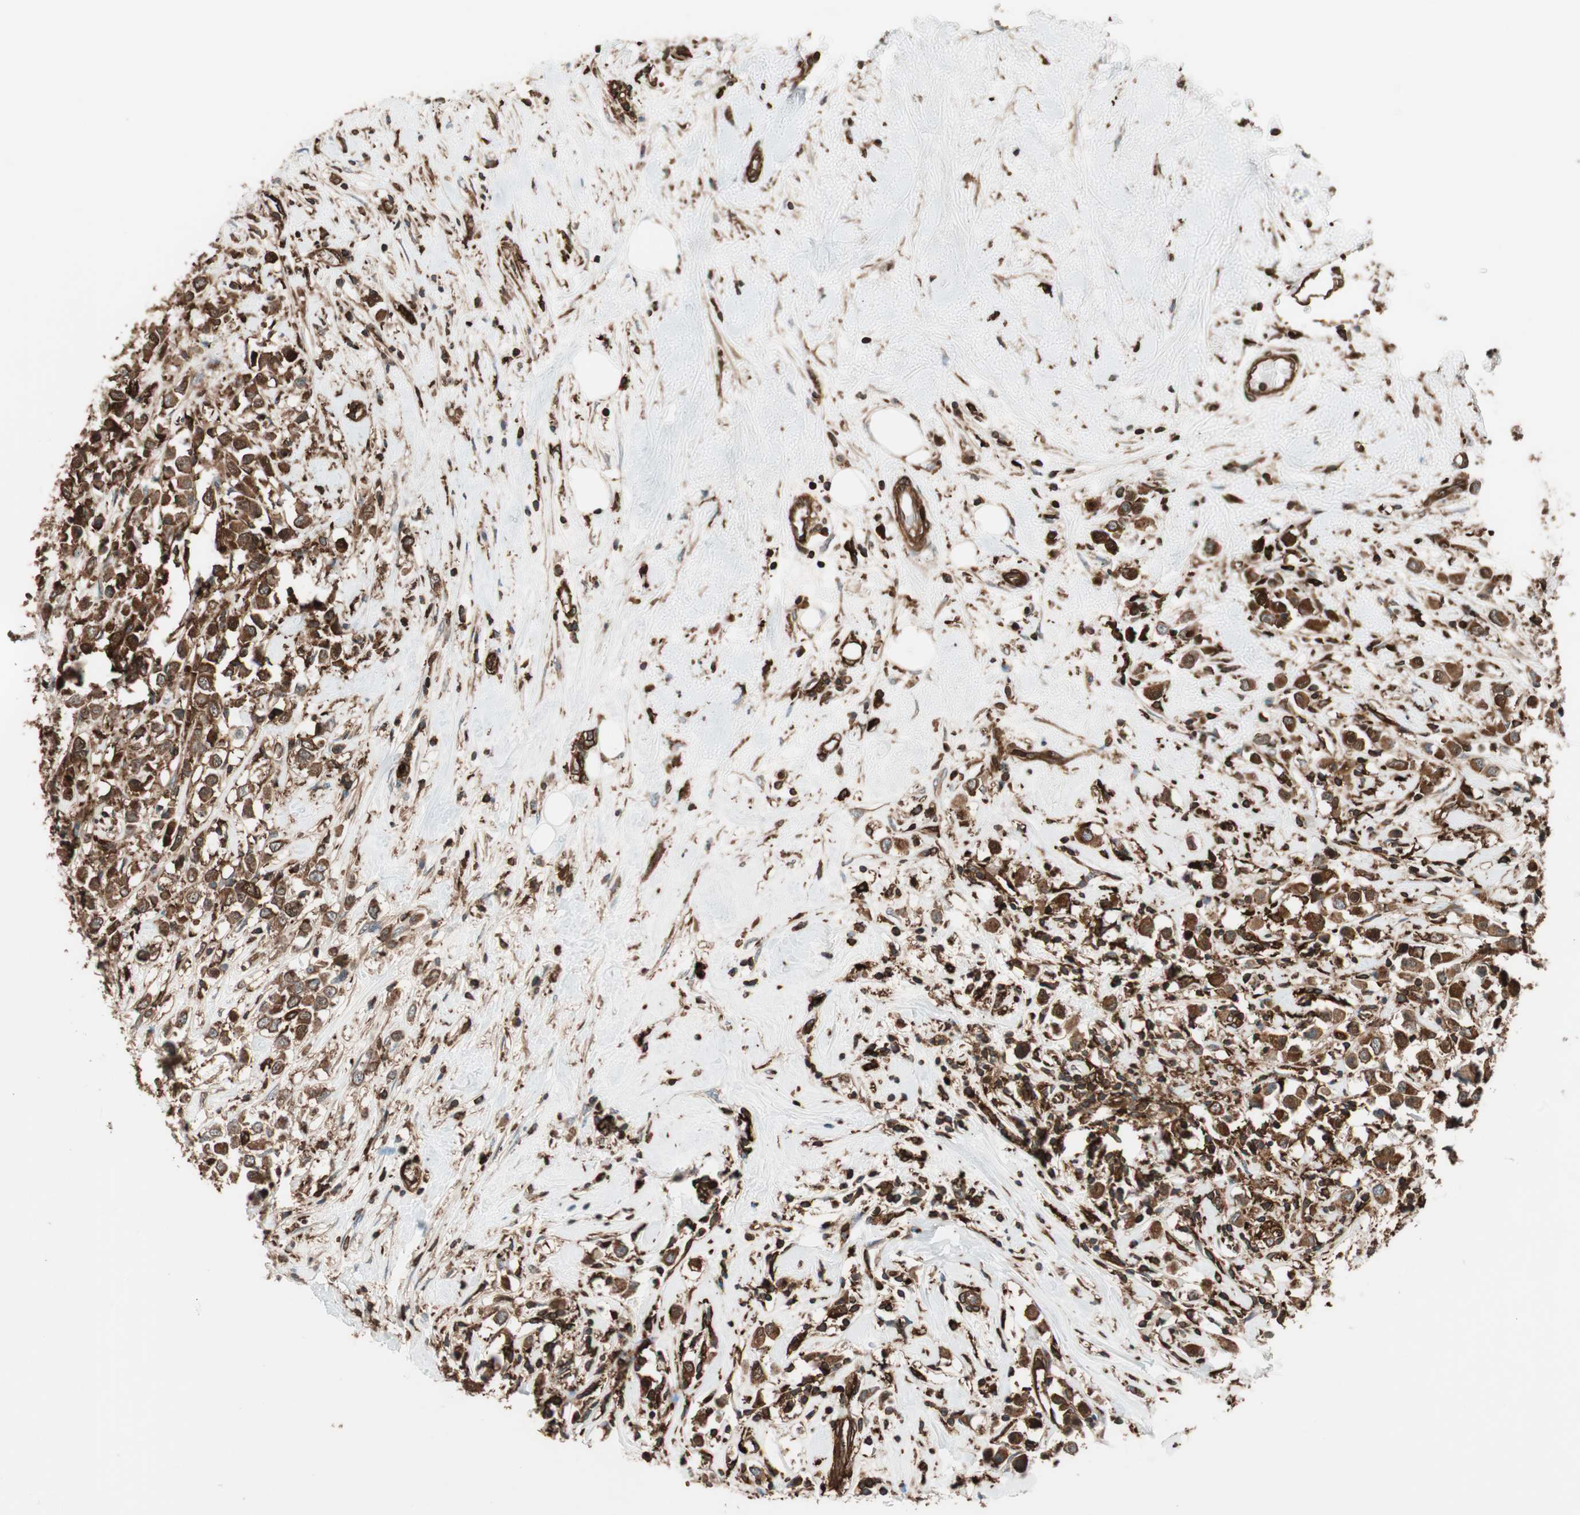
{"staining": {"intensity": "strong", "quantity": ">75%", "location": "cytoplasmic/membranous"}, "tissue": "breast cancer", "cell_type": "Tumor cells", "image_type": "cancer", "snomed": [{"axis": "morphology", "description": "Duct carcinoma"}, {"axis": "topography", "description": "Breast"}], "caption": "The image exhibits immunohistochemical staining of breast invasive ductal carcinoma. There is strong cytoplasmic/membranous positivity is identified in approximately >75% of tumor cells.", "gene": "VASP", "patient": {"sex": "female", "age": 61}}